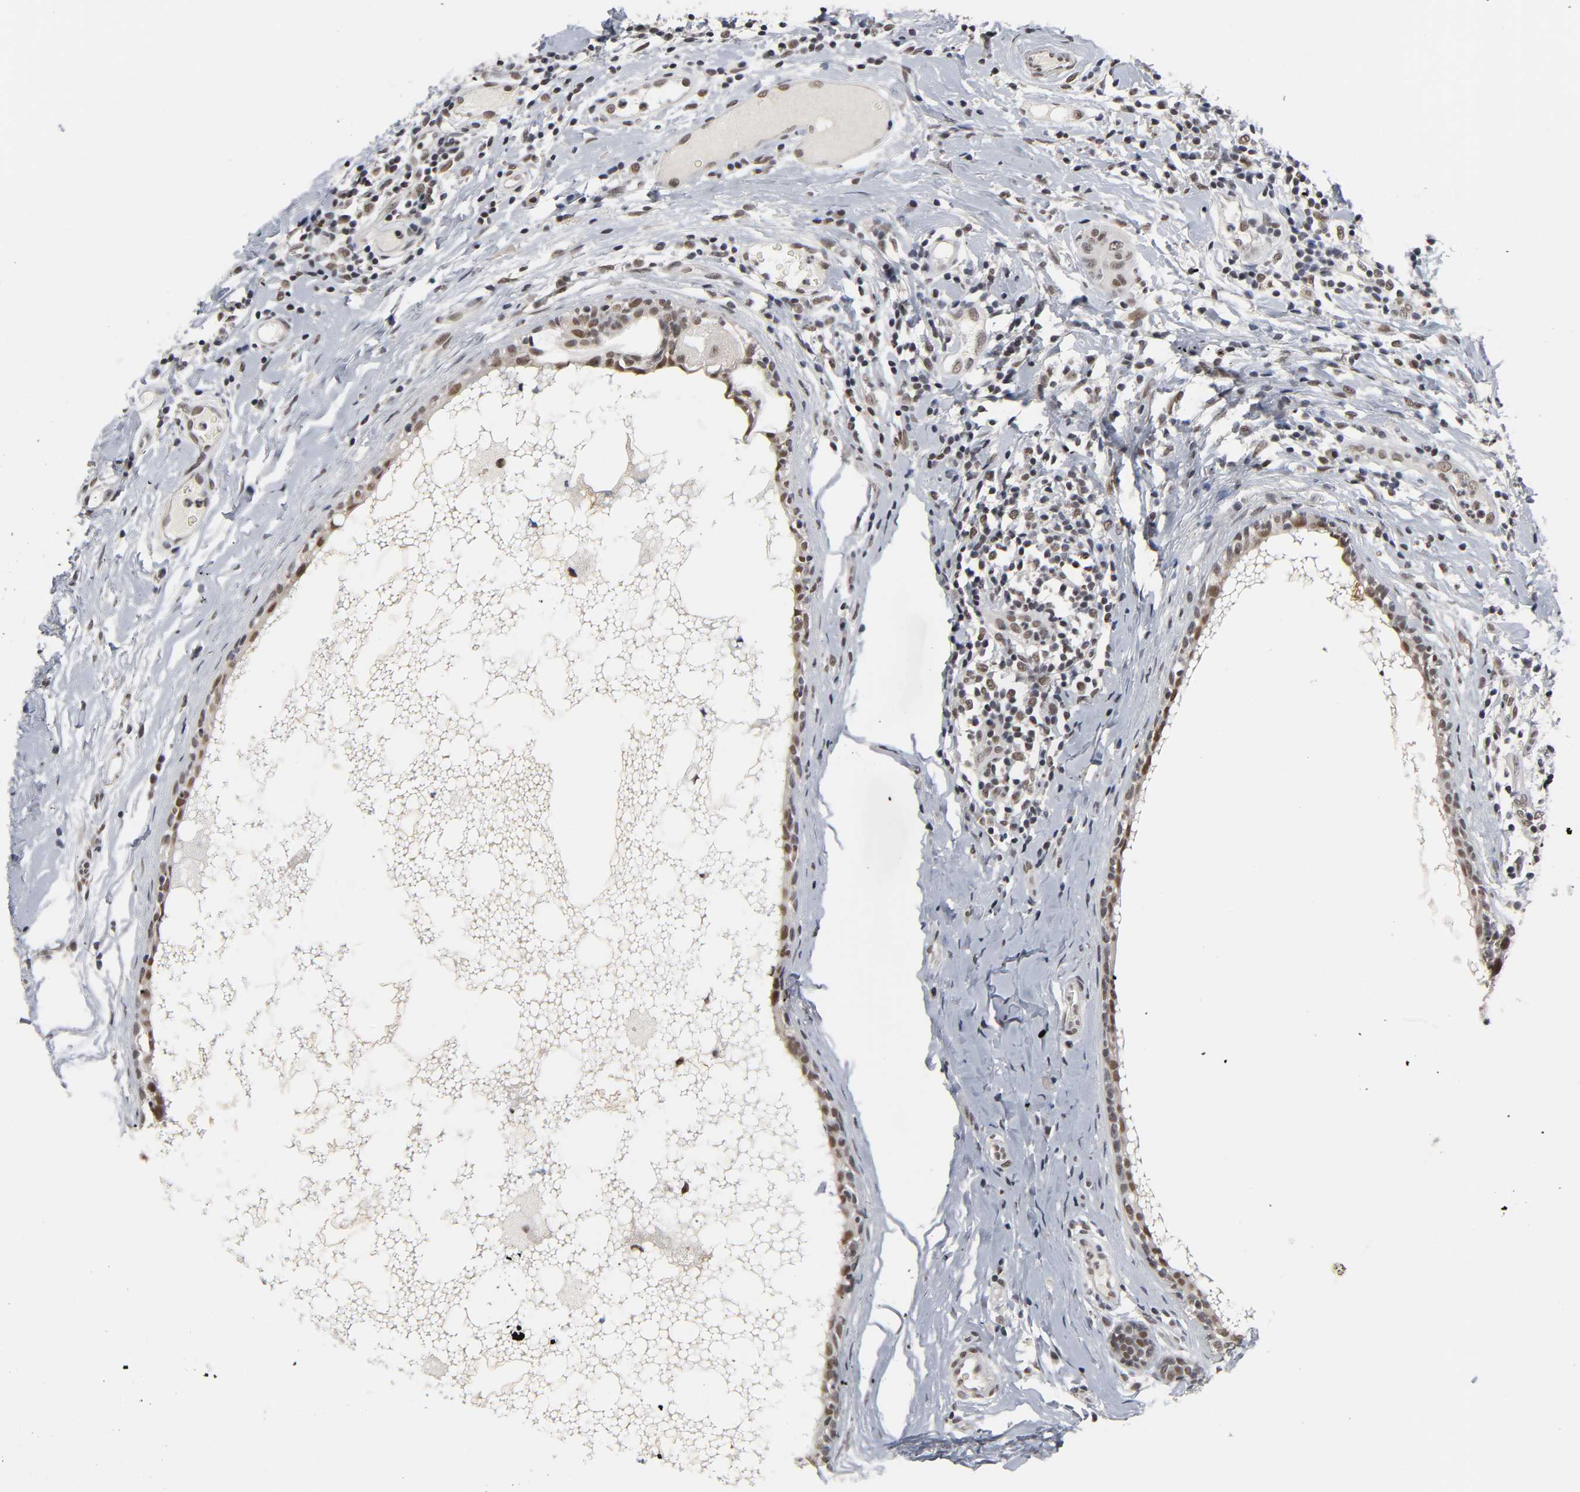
{"staining": {"intensity": "weak", "quantity": ">75%", "location": "nuclear"}, "tissue": "breast cancer", "cell_type": "Tumor cells", "image_type": "cancer", "snomed": [{"axis": "morphology", "description": "Duct carcinoma"}, {"axis": "topography", "description": "Breast"}], "caption": "This image exhibits breast intraductal carcinoma stained with immunohistochemistry to label a protein in brown. The nuclear of tumor cells show weak positivity for the protein. Nuclei are counter-stained blue.", "gene": "TRIM33", "patient": {"sex": "female", "age": 40}}